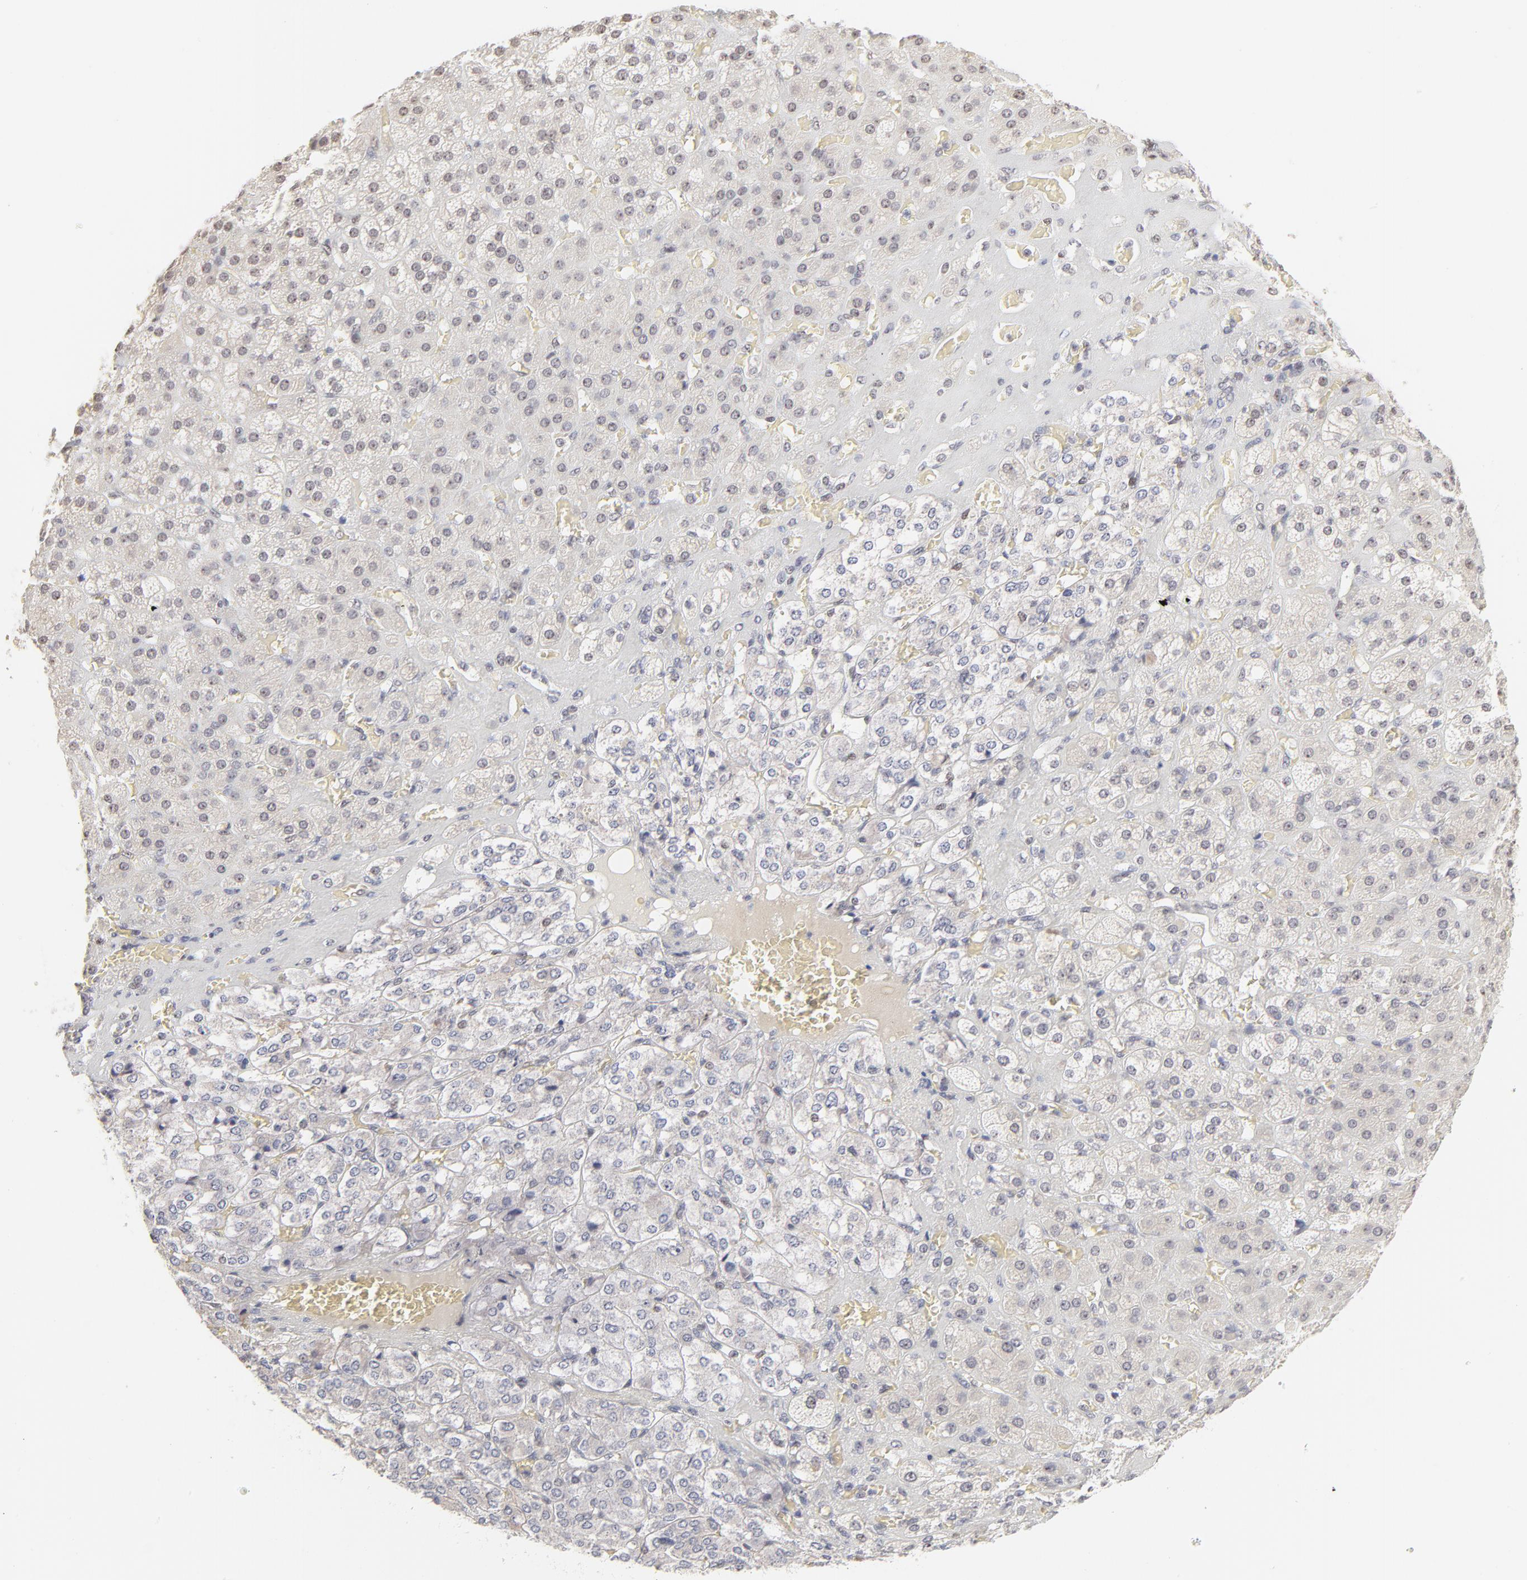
{"staining": {"intensity": "moderate", "quantity": "25%-75%", "location": "nuclear"}, "tissue": "adrenal gland", "cell_type": "Glandular cells", "image_type": "normal", "snomed": [{"axis": "morphology", "description": "Normal tissue, NOS"}, {"axis": "topography", "description": "Adrenal gland"}], "caption": "Adrenal gland stained with a protein marker shows moderate staining in glandular cells.", "gene": "NFIL3", "patient": {"sex": "female", "age": 71}}